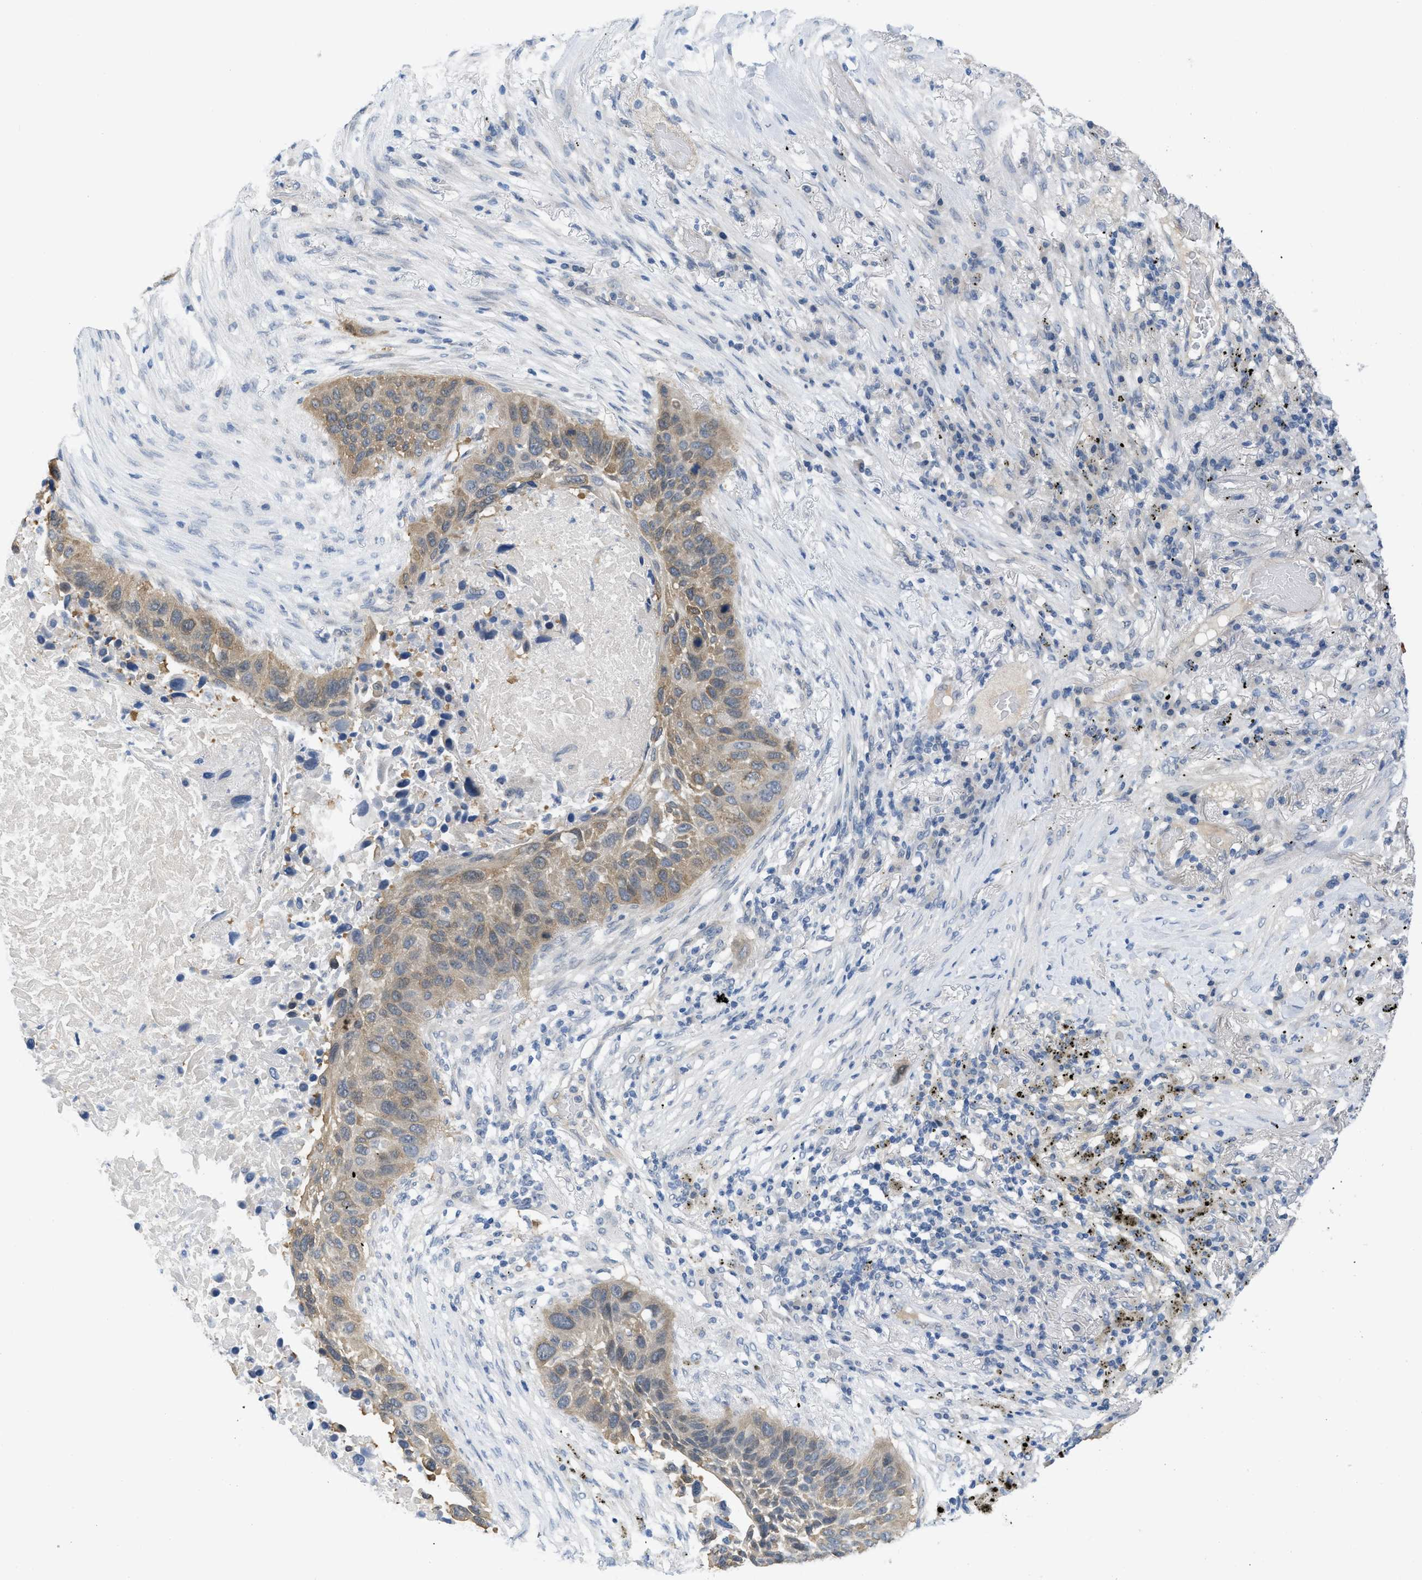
{"staining": {"intensity": "weak", "quantity": ">75%", "location": "cytoplasmic/membranous"}, "tissue": "lung cancer", "cell_type": "Tumor cells", "image_type": "cancer", "snomed": [{"axis": "morphology", "description": "Squamous cell carcinoma, NOS"}, {"axis": "topography", "description": "Lung"}], "caption": "Human lung cancer (squamous cell carcinoma) stained for a protein (brown) displays weak cytoplasmic/membranous positive staining in about >75% of tumor cells.", "gene": "TNFAIP1", "patient": {"sex": "male", "age": 57}}